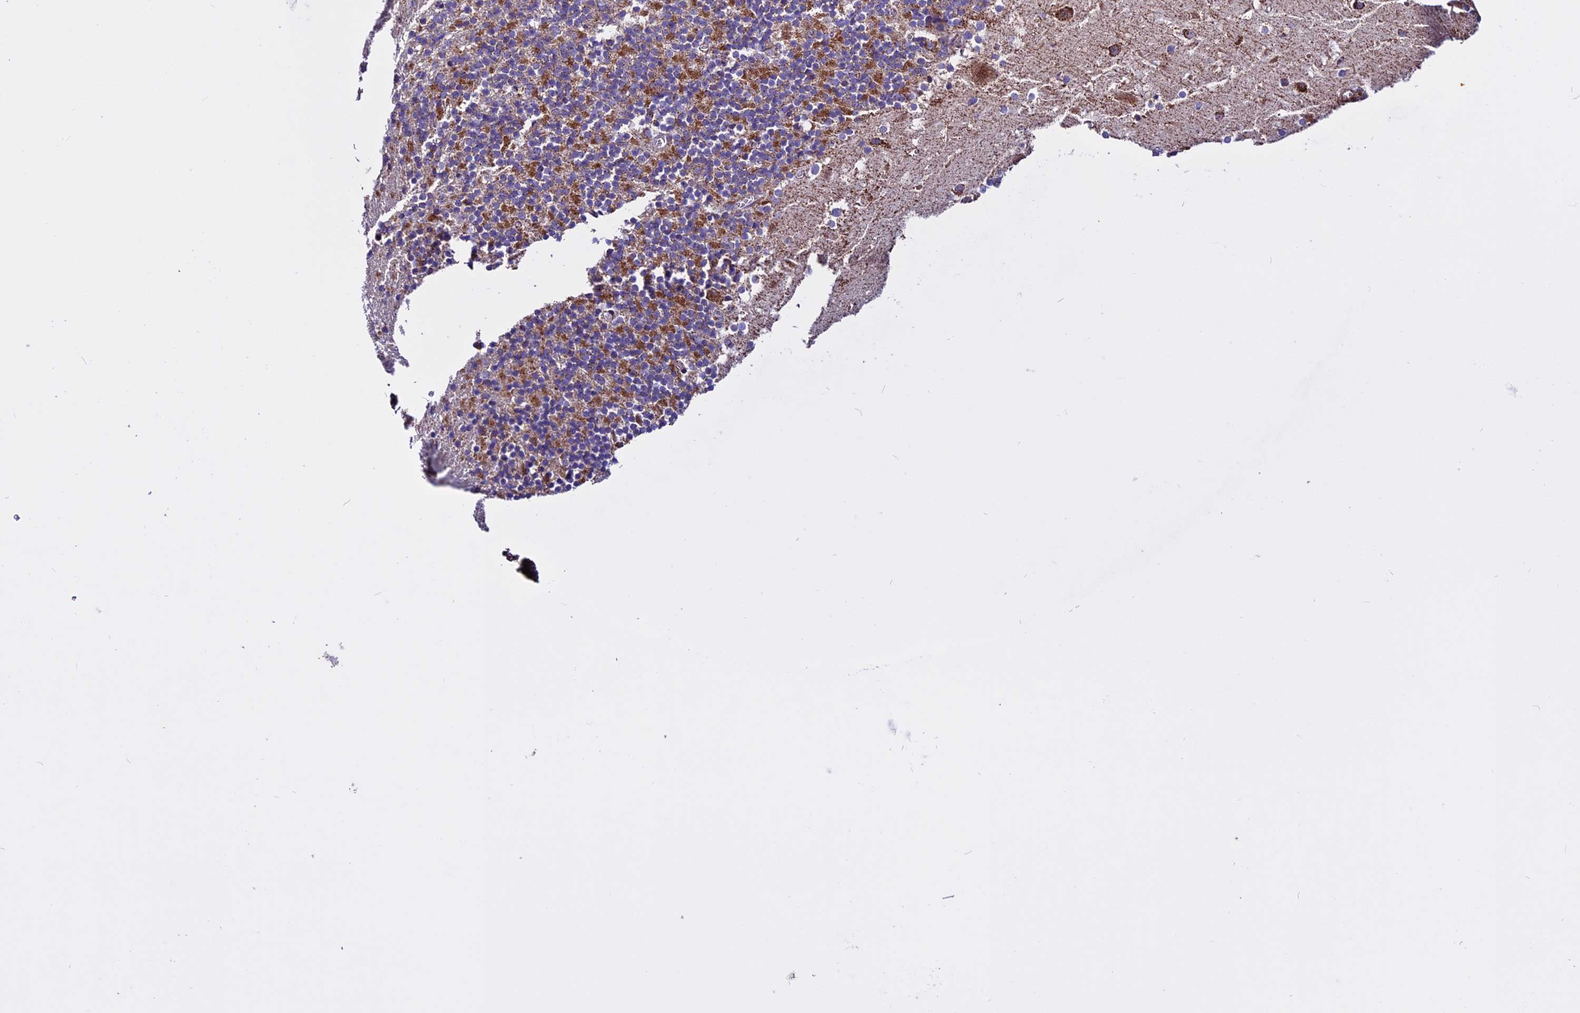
{"staining": {"intensity": "strong", "quantity": "25%-75%", "location": "cytoplasmic/membranous"}, "tissue": "cerebellum", "cell_type": "Cells in granular layer", "image_type": "normal", "snomed": [{"axis": "morphology", "description": "Normal tissue, NOS"}, {"axis": "topography", "description": "Cerebellum"}], "caption": "Immunohistochemistry histopathology image of benign cerebellum: human cerebellum stained using IHC demonstrates high levels of strong protein expression localized specifically in the cytoplasmic/membranous of cells in granular layer, appearing as a cytoplasmic/membranous brown color.", "gene": "CX3CL1", "patient": {"sex": "male", "age": 54}}